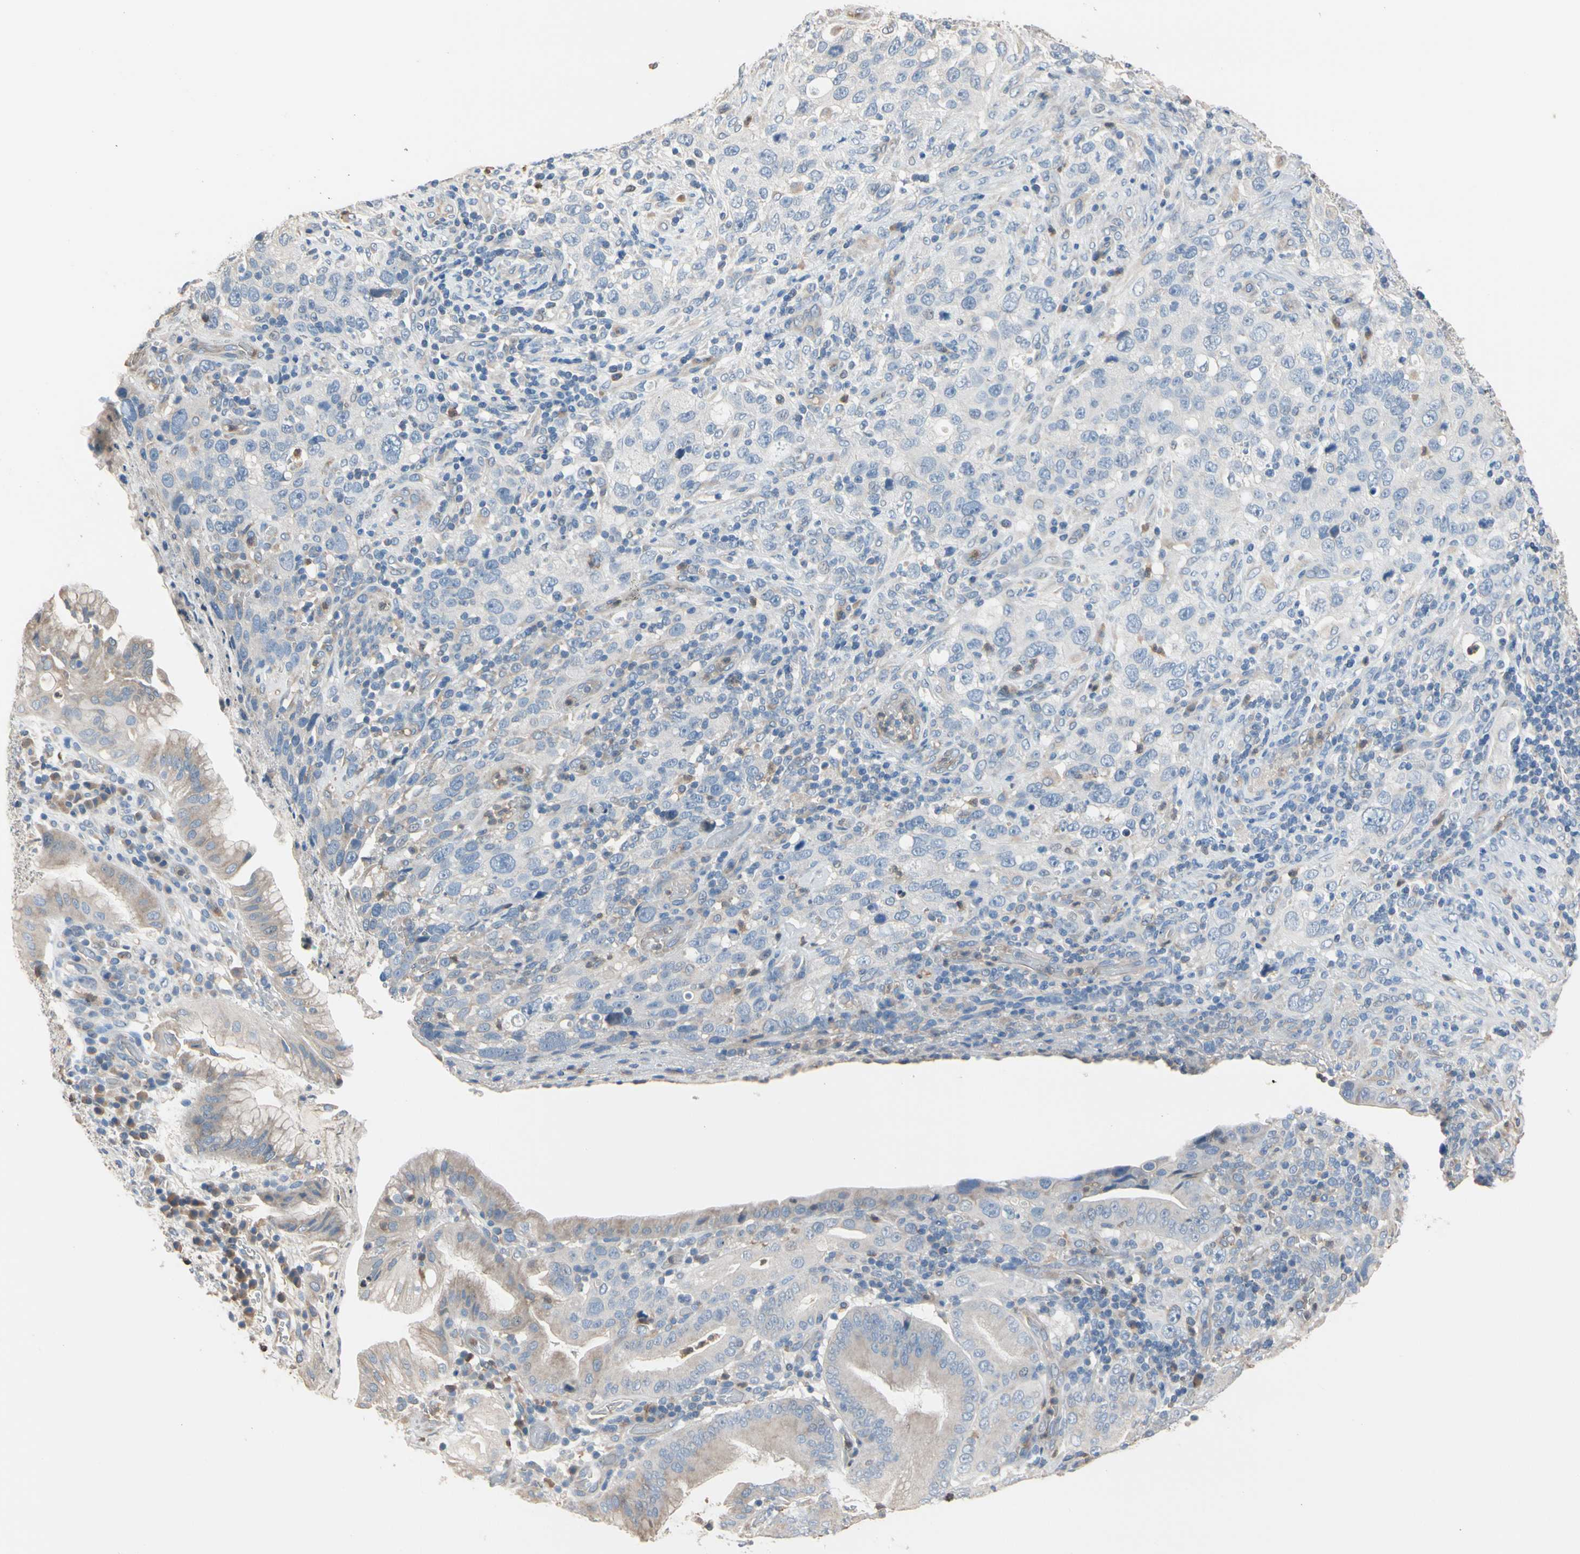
{"staining": {"intensity": "negative", "quantity": "none", "location": "none"}, "tissue": "stomach cancer", "cell_type": "Tumor cells", "image_type": "cancer", "snomed": [{"axis": "morphology", "description": "Normal tissue, NOS"}, {"axis": "morphology", "description": "Adenocarcinoma, NOS"}, {"axis": "topography", "description": "Stomach"}], "caption": "Image shows no significant protein expression in tumor cells of adenocarcinoma (stomach).", "gene": "BBOX1", "patient": {"sex": "male", "age": 48}}